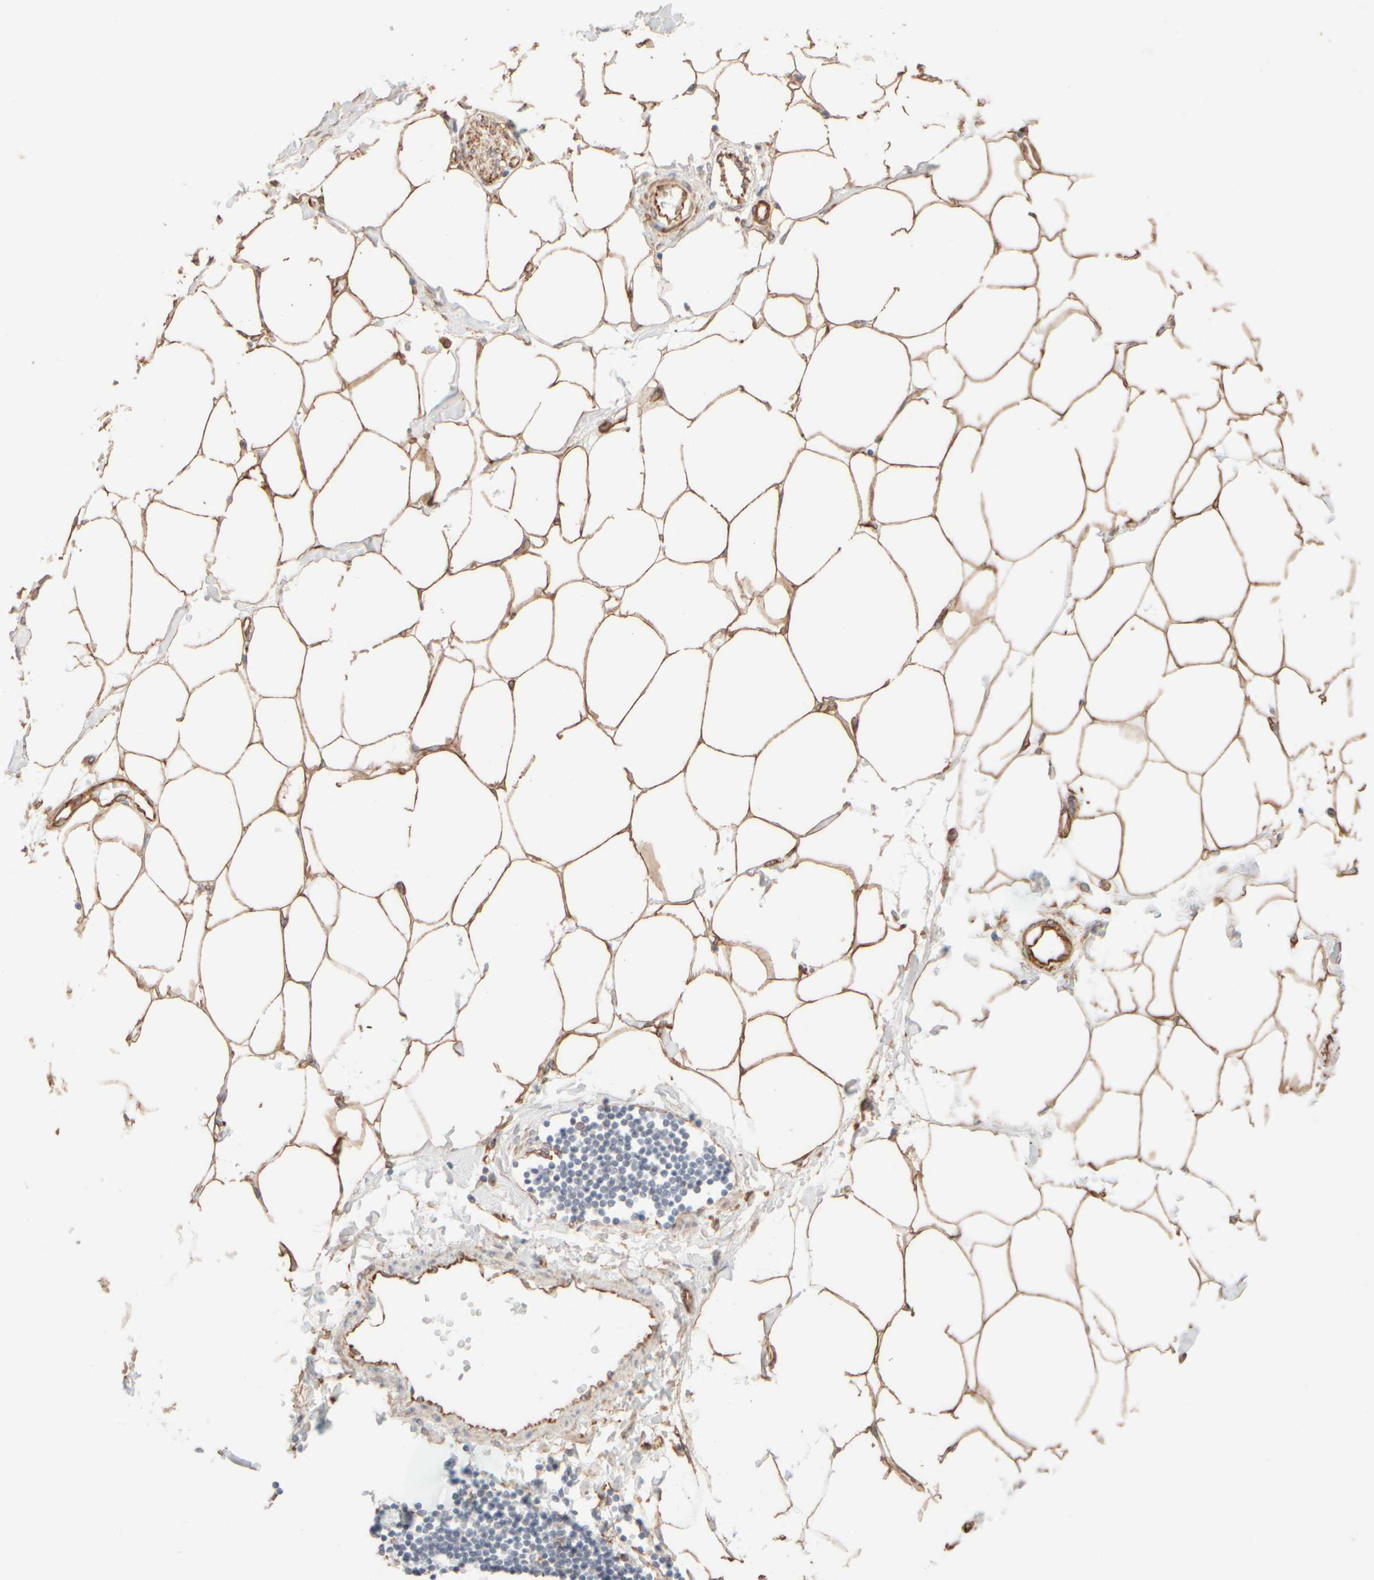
{"staining": {"intensity": "moderate", "quantity": ">75%", "location": "cytoplasmic/membranous"}, "tissue": "adipose tissue", "cell_type": "Adipocytes", "image_type": "normal", "snomed": [{"axis": "morphology", "description": "Normal tissue, NOS"}, {"axis": "morphology", "description": "Adenocarcinoma, NOS"}, {"axis": "topography", "description": "Colon"}, {"axis": "topography", "description": "Peripheral nerve tissue"}], "caption": "Protein expression by IHC shows moderate cytoplasmic/membranous expression in about >75% of adipocytes in benign adipose tissue.", "gene": "KRT15", "patient": {"sex": "male", "age": 14}}